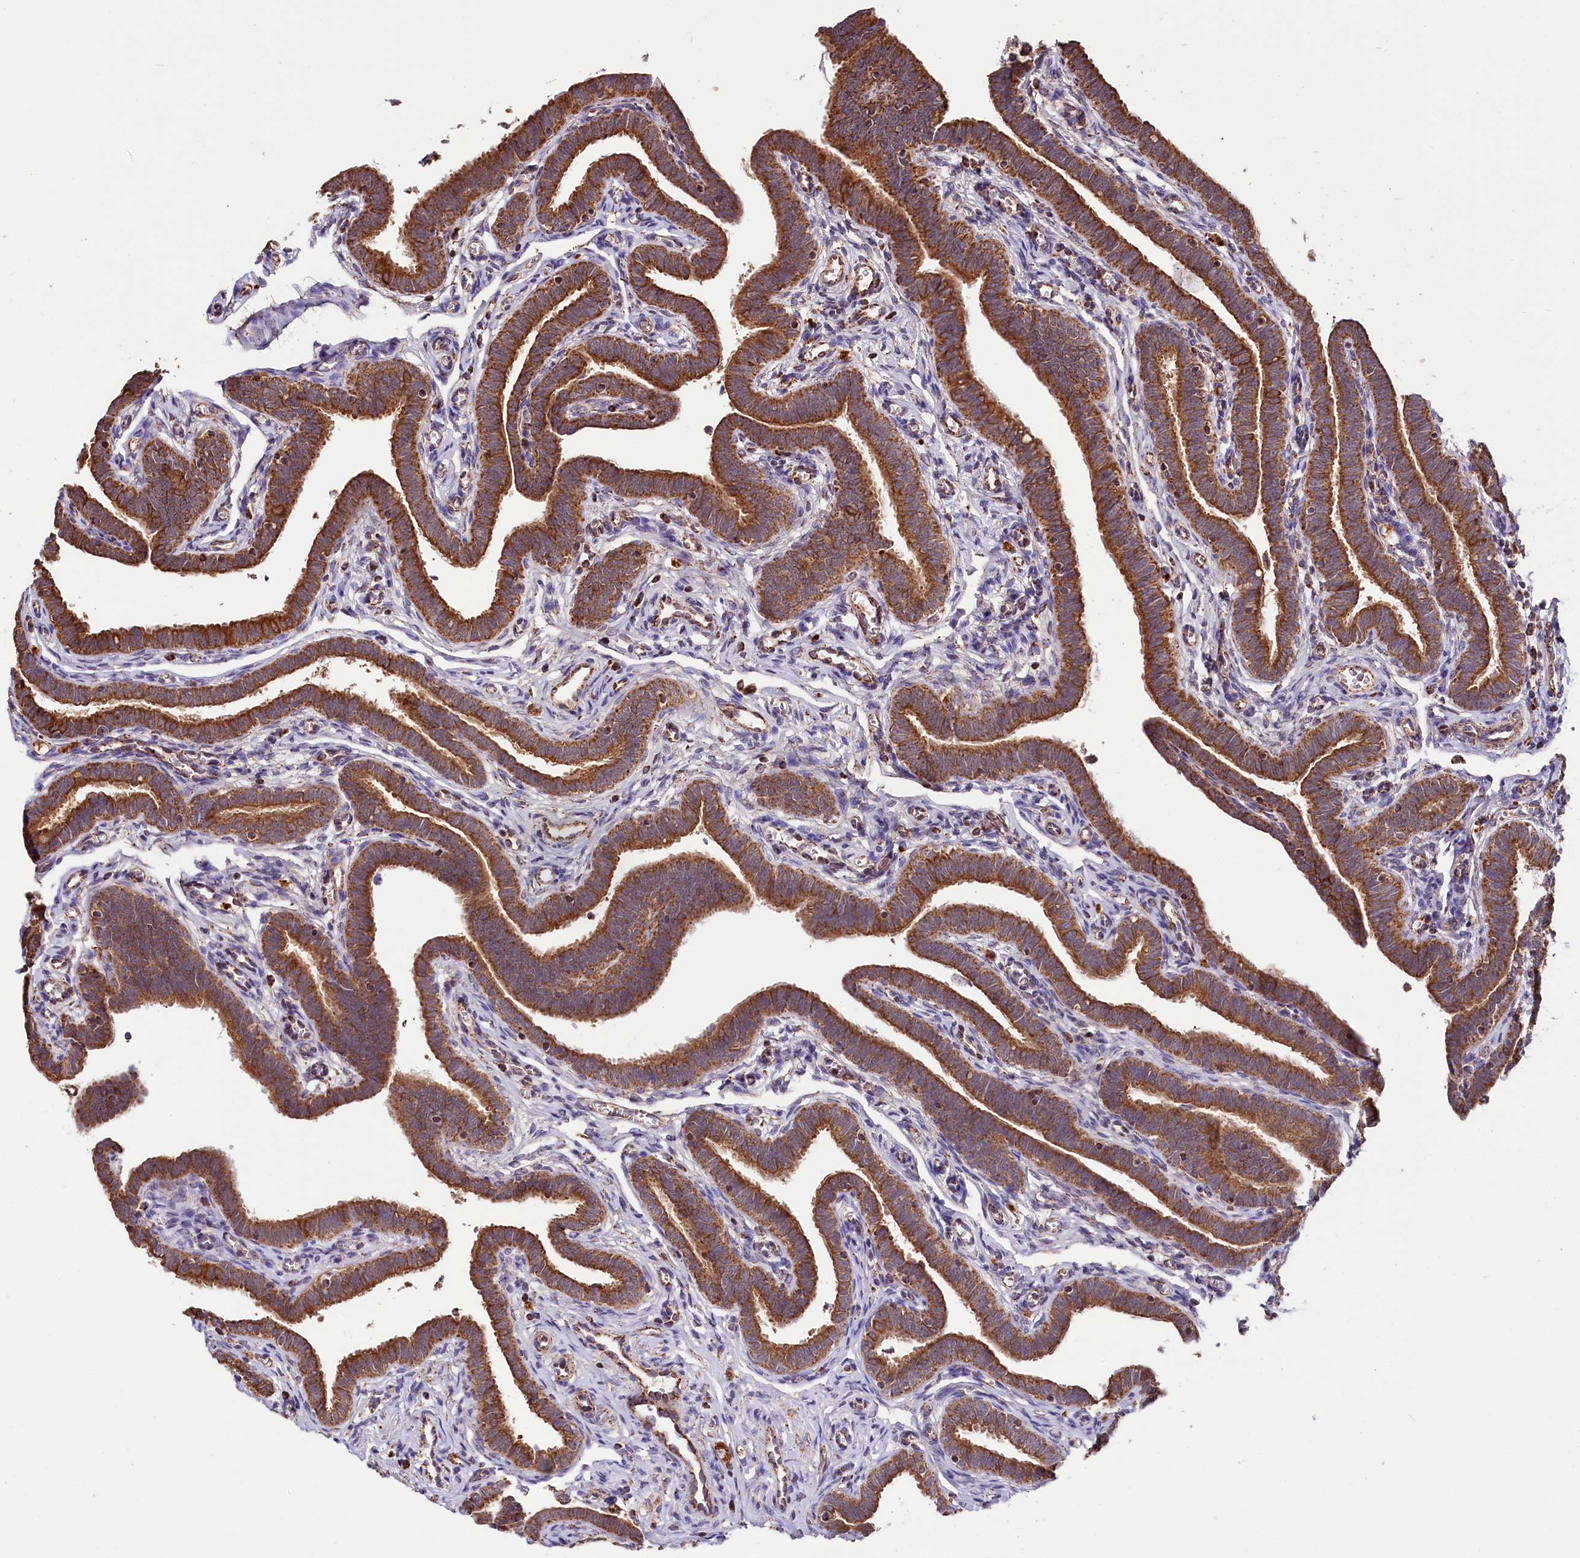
{"staining": {"intensity": "strong", "quantity": ">75%", "location": "cytoplasmic/membranous"}, "tissue": "fallopian tube", "cell_type": "Glandular cells", "image_type": "normal", "snomed": [{"axis": "morphology", "description": "Normal tissue, NOS"}, {"axis": "topography", "description": "Fallopian tube"}], "caption": "A brown stain highlights strong cytoplasmic/membranous positivity of a protein in glandular cells of unremarkable human fallopian tube.", "gene": "NUDT15", "patient": {"sex": "female", "age": 36}}